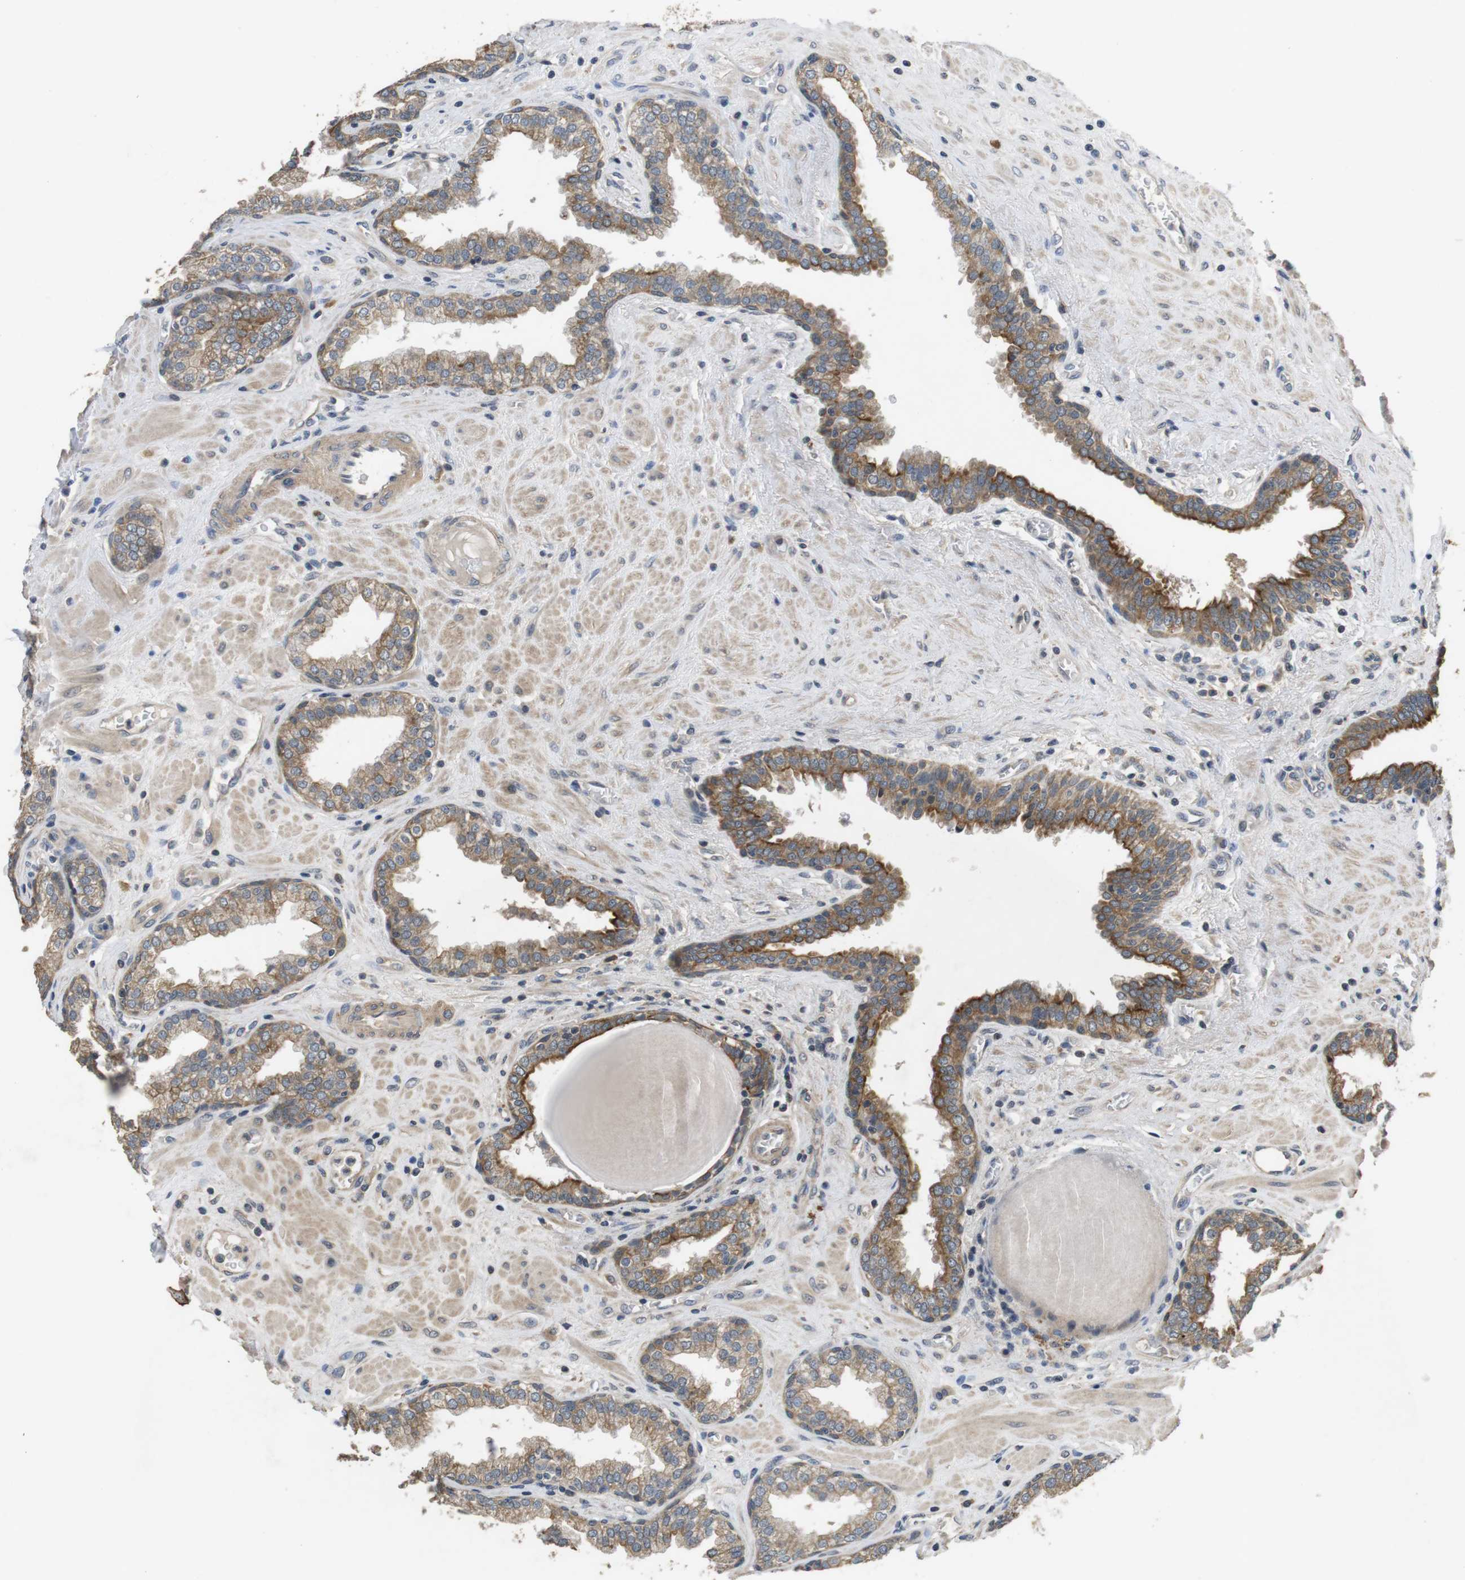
{"staining": {"intensity": "moderate", "quantity": ">75%", "location": "cytoplasmic/membranous"}, "tissue": "prostate", "cell_type": "Glandular cells", "image_type": "normal", "snomed": [{"axis": "morphology", "description": "Normal tissue, NOS"}, {"axis": "topography", "description": "Prostate"}], "caption": "IHC of benign prostate exhibits medium levels of moderate cytoplasmic/membranous positivity in about >75% of glandular cells.", "gene": "ADGRL3", "patient": {"sex": "male", "age": 51}}